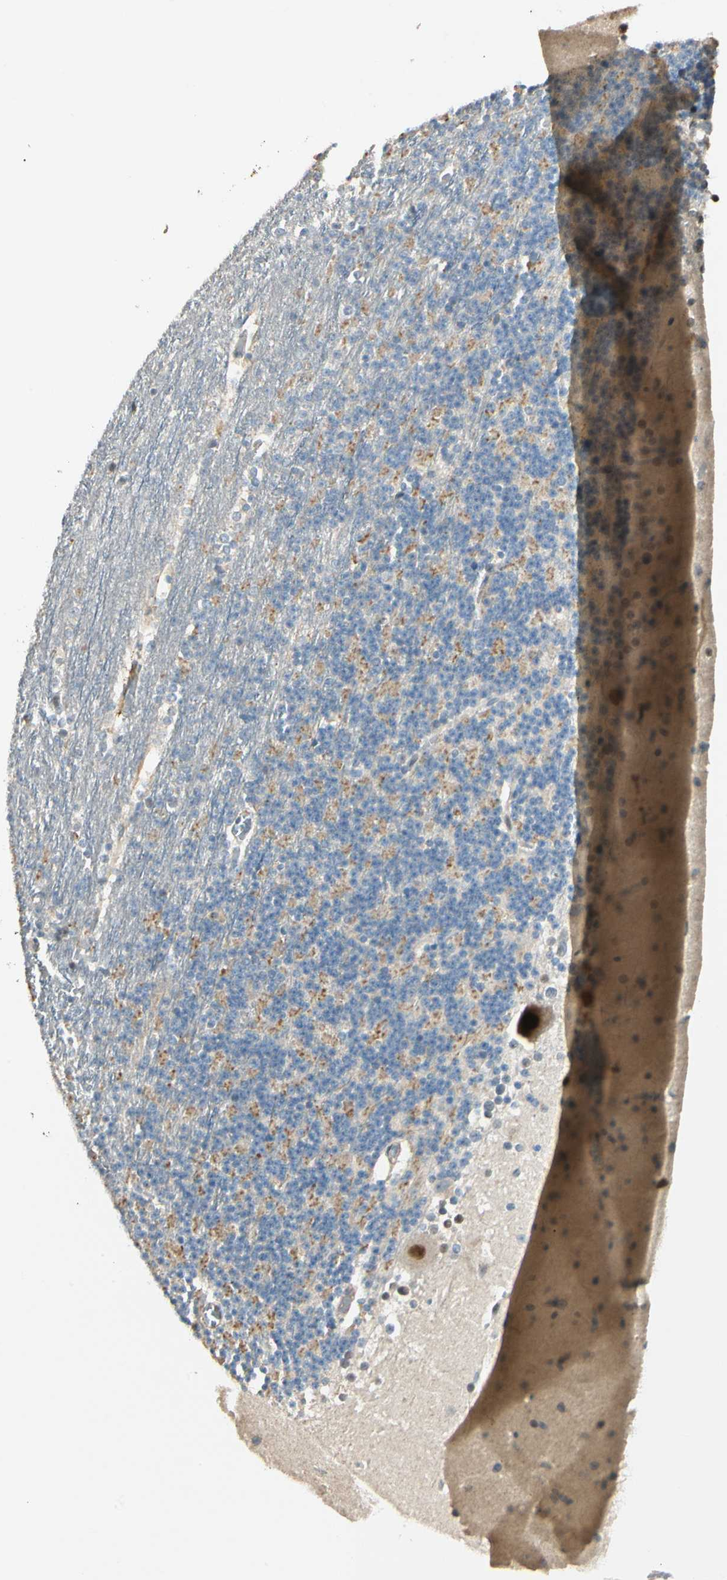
{"staining": {"intensity": "negative", "quantity": "none", "location": "none"}, "tissue": "cerebellum", "cell_type": "Cells in granular layer", "image_type": "normal", "snomed": [{"axis": "morphology", "description": "Normal tissue, NOS"}, {"axis": "topography", "description": "Cerebellum"}], "caption": "This is a micrograph of IHC staining of benign cerebellum, which shows no staining in cells in granular layer.", "gene": "P4HA3", "patient": {"sex": "female", "age": 19}}